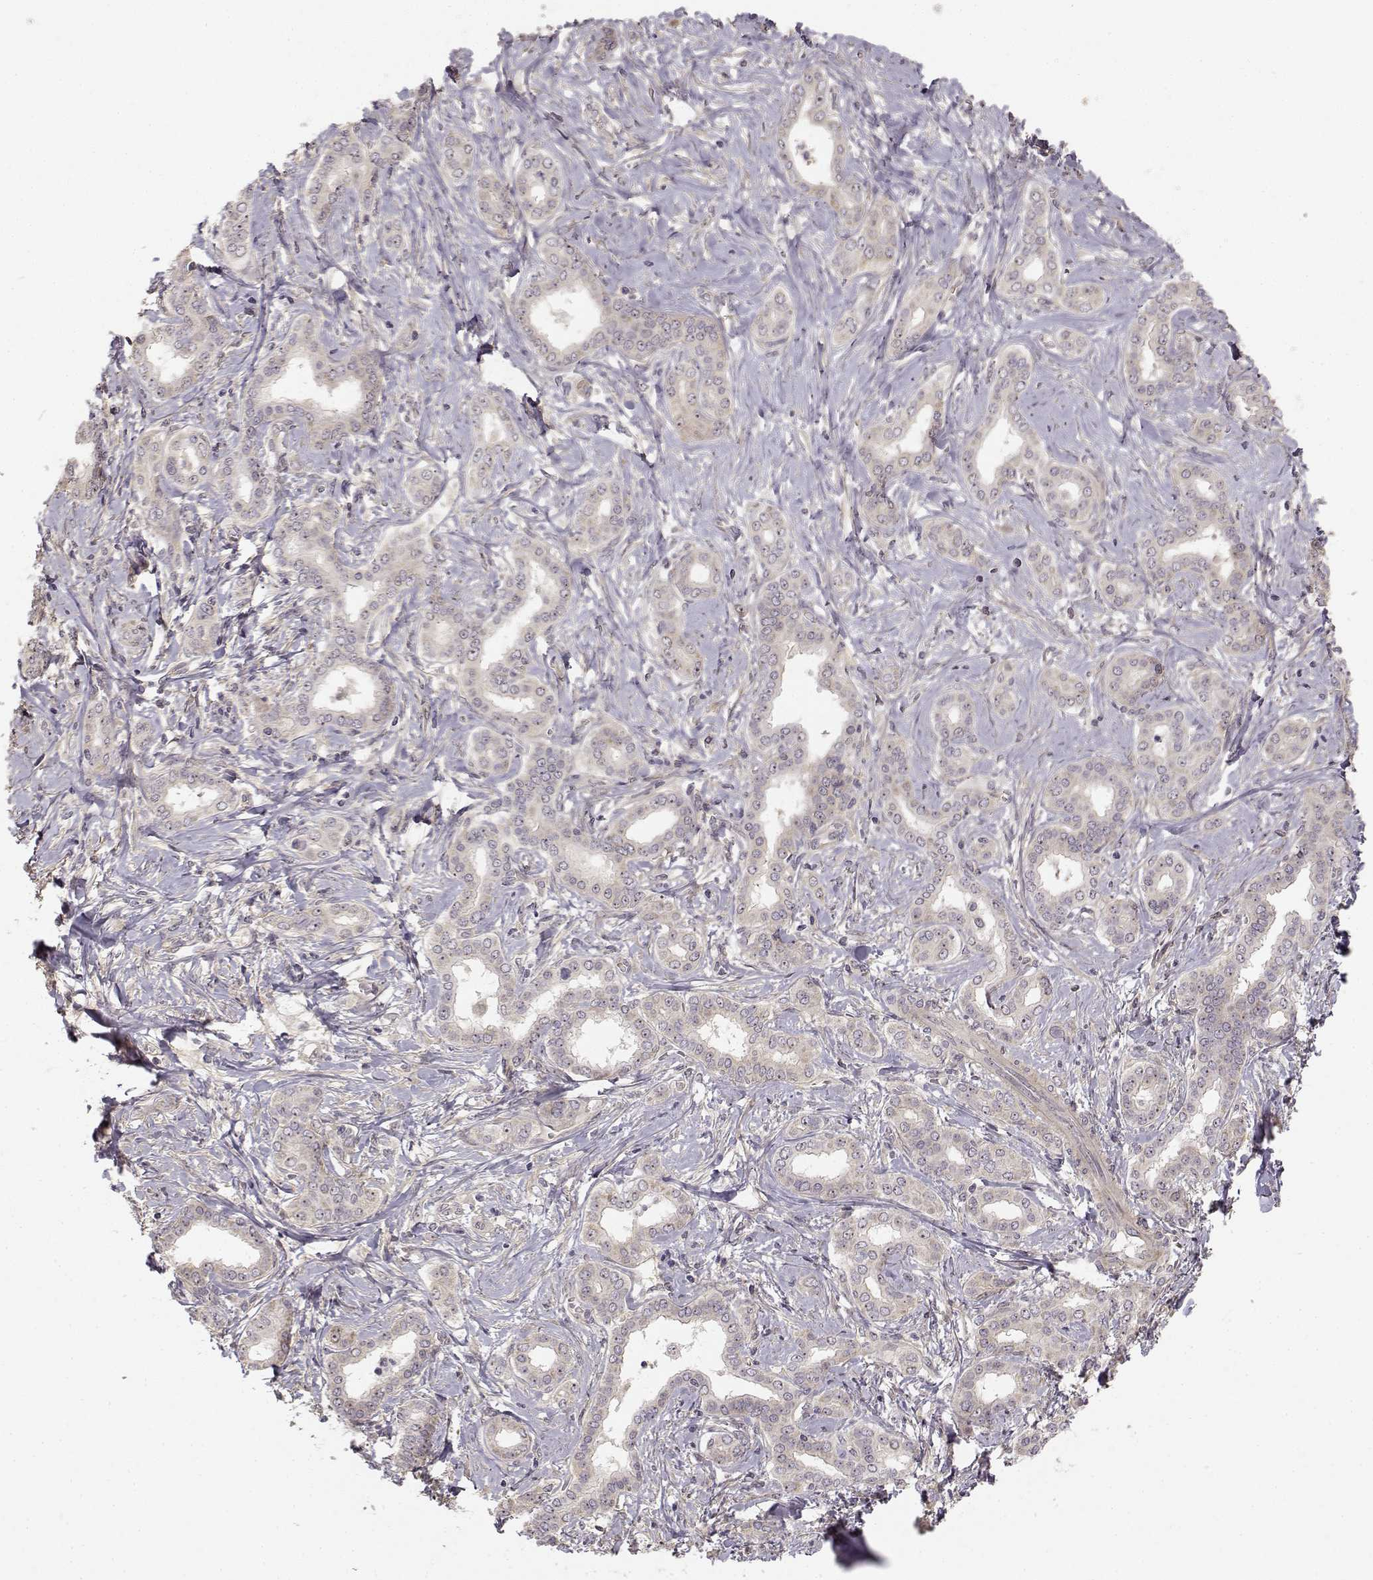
{"staining": {"intensity": "weak", "quantity": "<25%", "location": "cytoplasmic/membranous,nuclear"}, "tissue": "liver cancer", "cell_type": "Tumor cells", "image_type": "cancer", "snomed": [{"axis": "morphology", "description": "Cholangiocarcinoma"}, {"axis": "topography", "description": "Liver"}], "caption": "Immunohistochemistry histopathology image of liver cancer (cholangiocarcinoma) stained for a protein (brown), which reveals no expression in tumor cells.", "gene": "MED12L", "patient": {"sex": "female", "age": 47}}